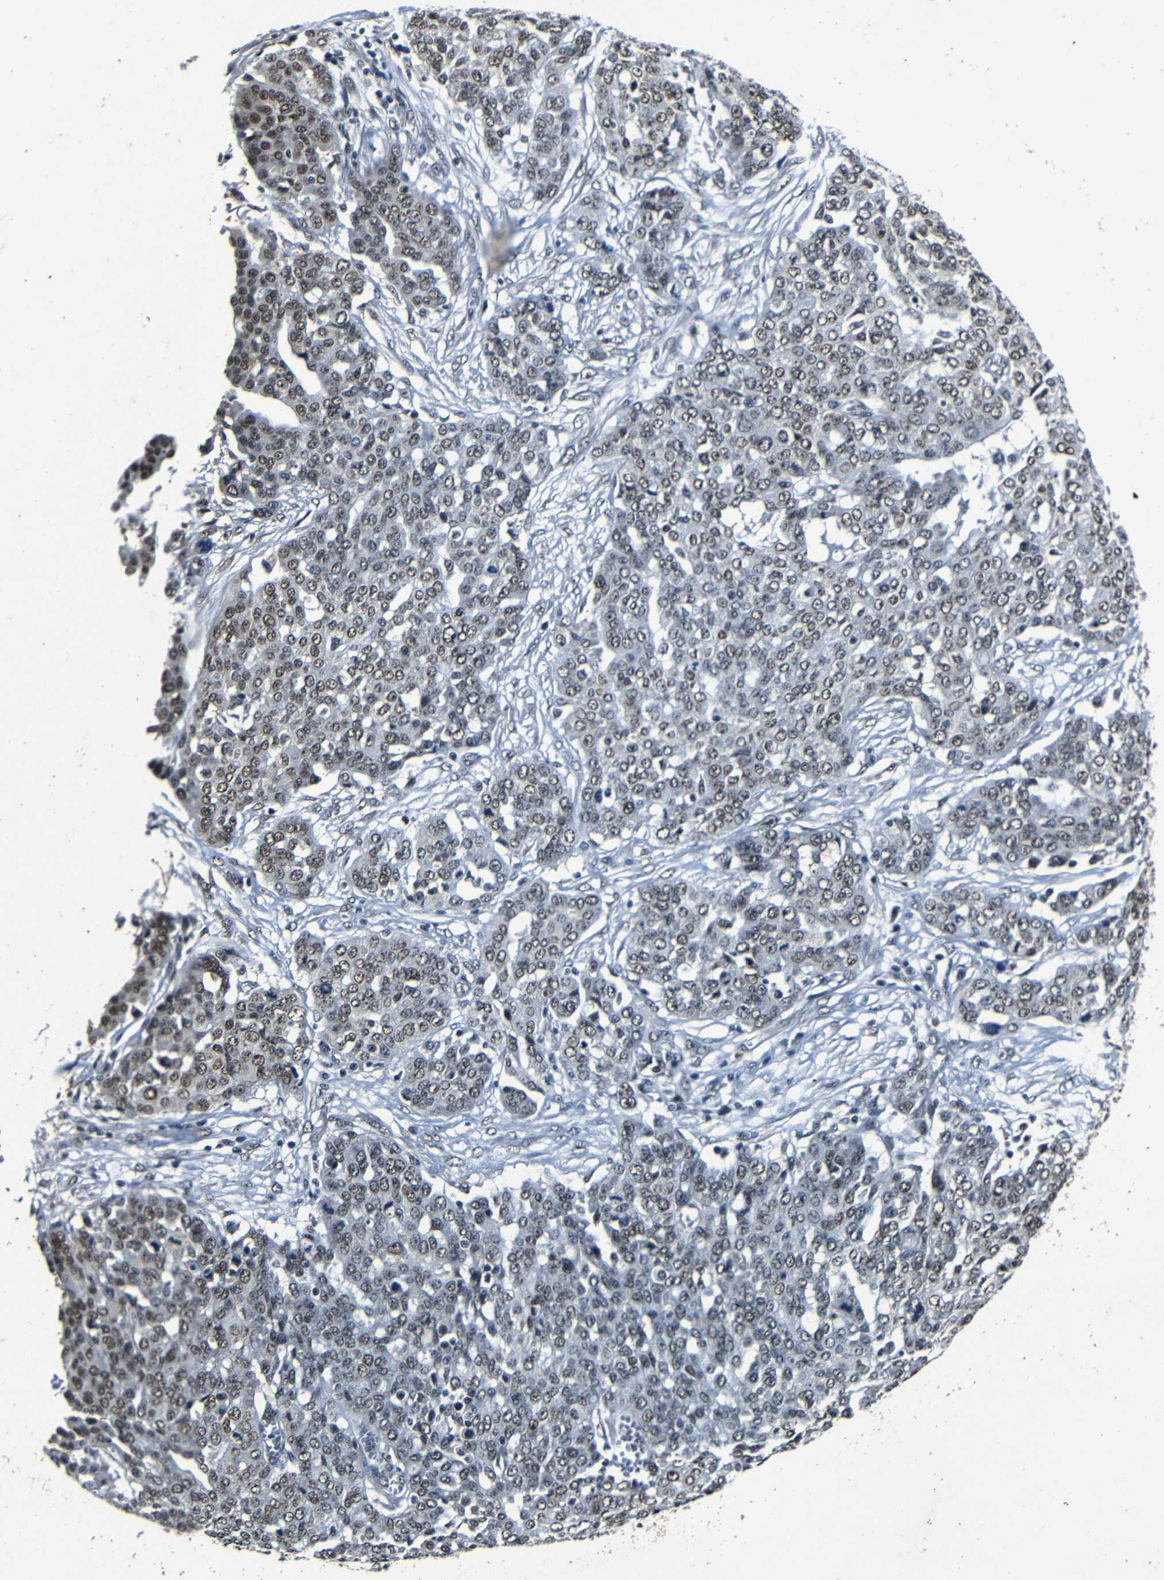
{"staining": {"intensity": "weak", "quantity": ">75%", "location": "nuclear"}, "tissue": "ovarian cancer", "cell_type": "Tumor cells", "image_type": "cancer", "snomed": [{"axis": "morphology", "description": "Cystadenocarcinoma, serous, NOS"}, {"axis": "topography", "description": "Soft tissue"}, {"axis": "topography", "description": "Ovary"}], "caption": "Tumor cells display low levels of weak nuclear staining in approximately >75% of cells in ovarian cancer.", "gene": "FOXD4", "patient": {"sex": "female", "age": 57}}